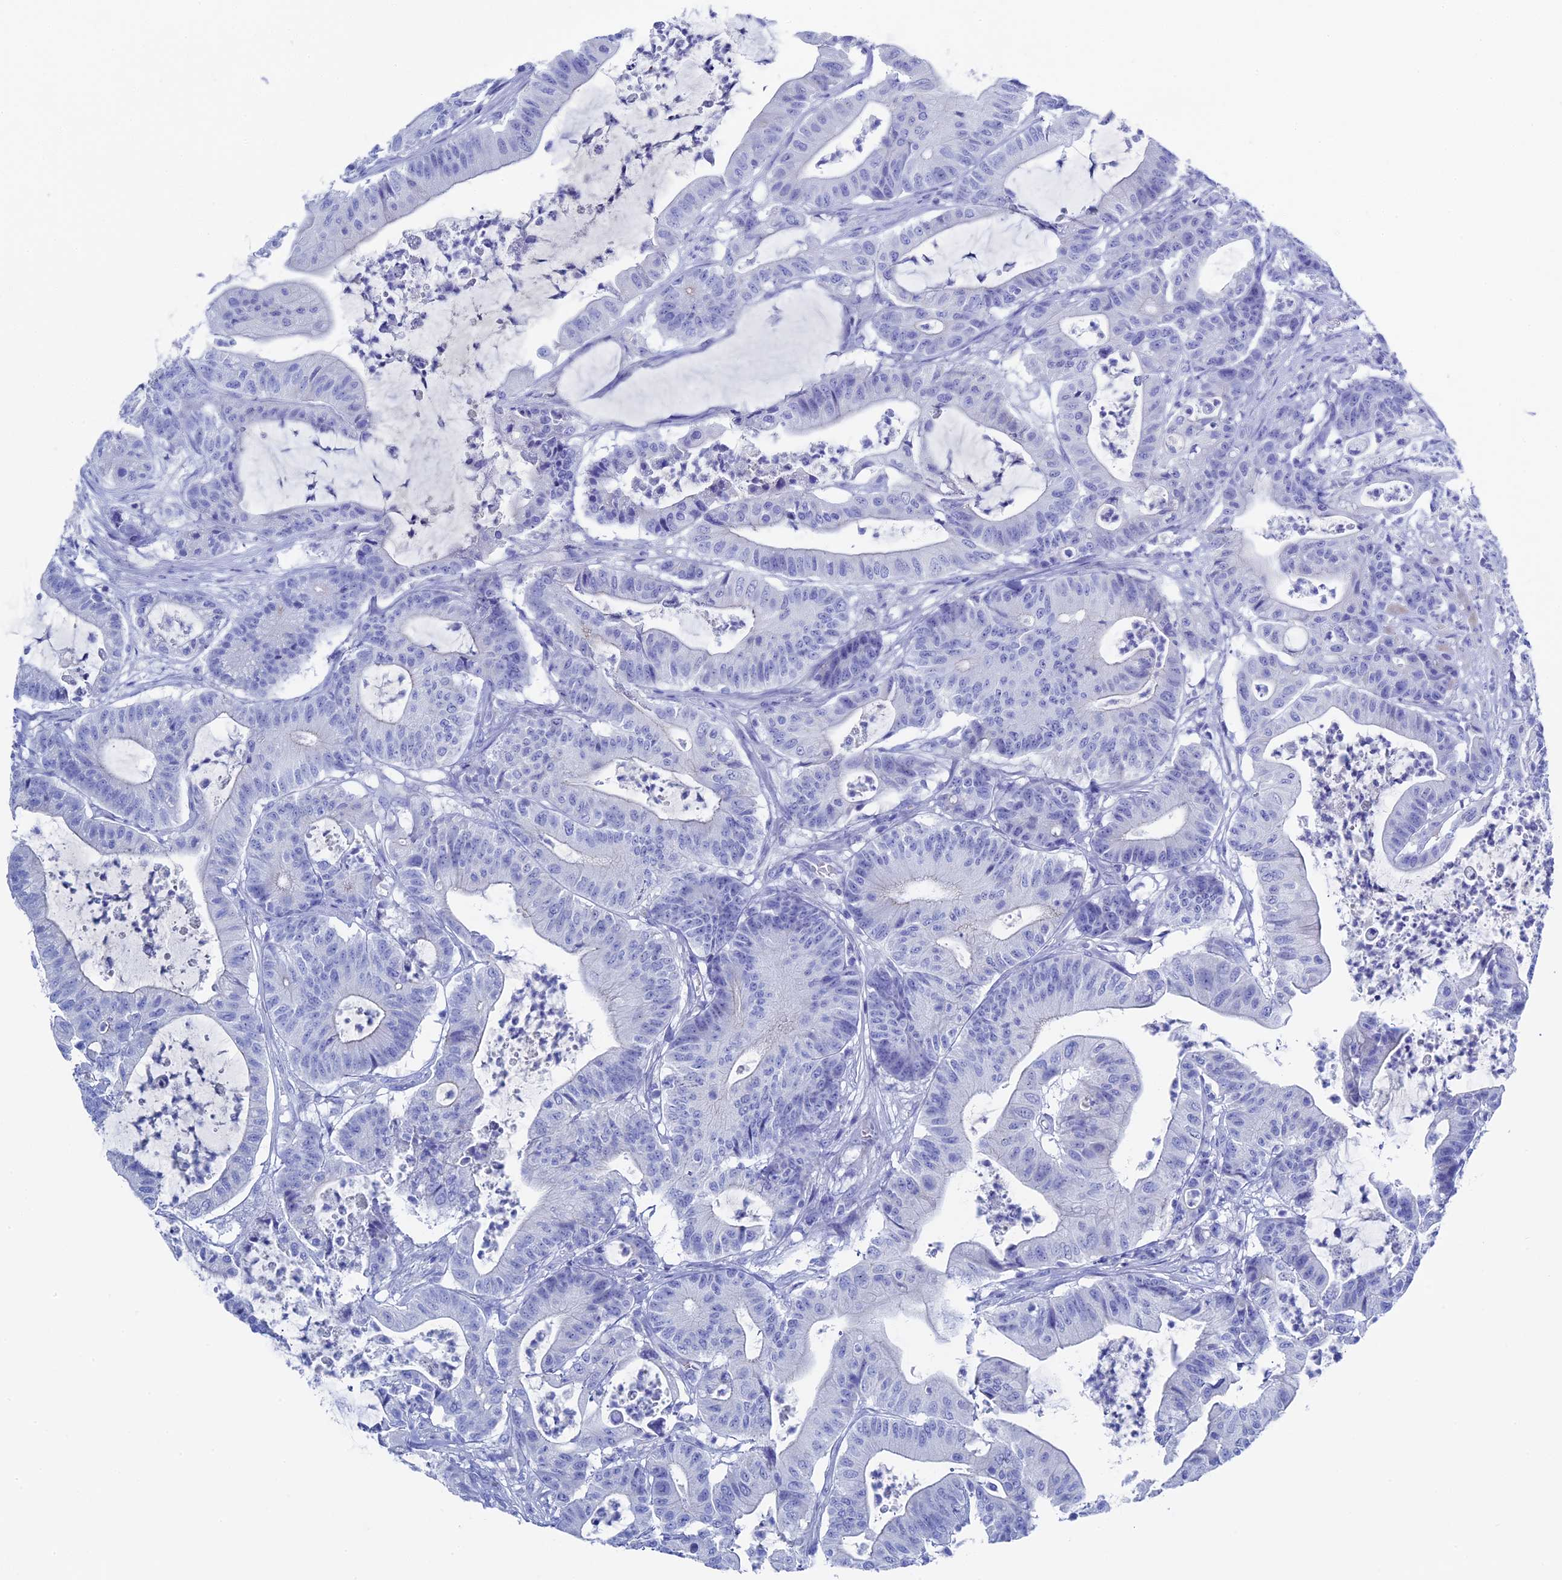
{"staining": {"intensity": "negative", "quantity": "none", "location": "none"}, "tissue": "colorectal cancer", "cell_type": "Tumor cells", "image_type": "cancer", "snomed": [{"axis": "morphology", "description": "Adenocarcinoma, NOS"}, {"axis": "topography", "description": "Colon"}], "caption": "IHC micrograph of human adenocarcinoma (colorectal) stained for a protein (brown), which shows no expression in tumor cells.", "gene": "UNC119", "patient": {"sex": "female", "age": 84}}